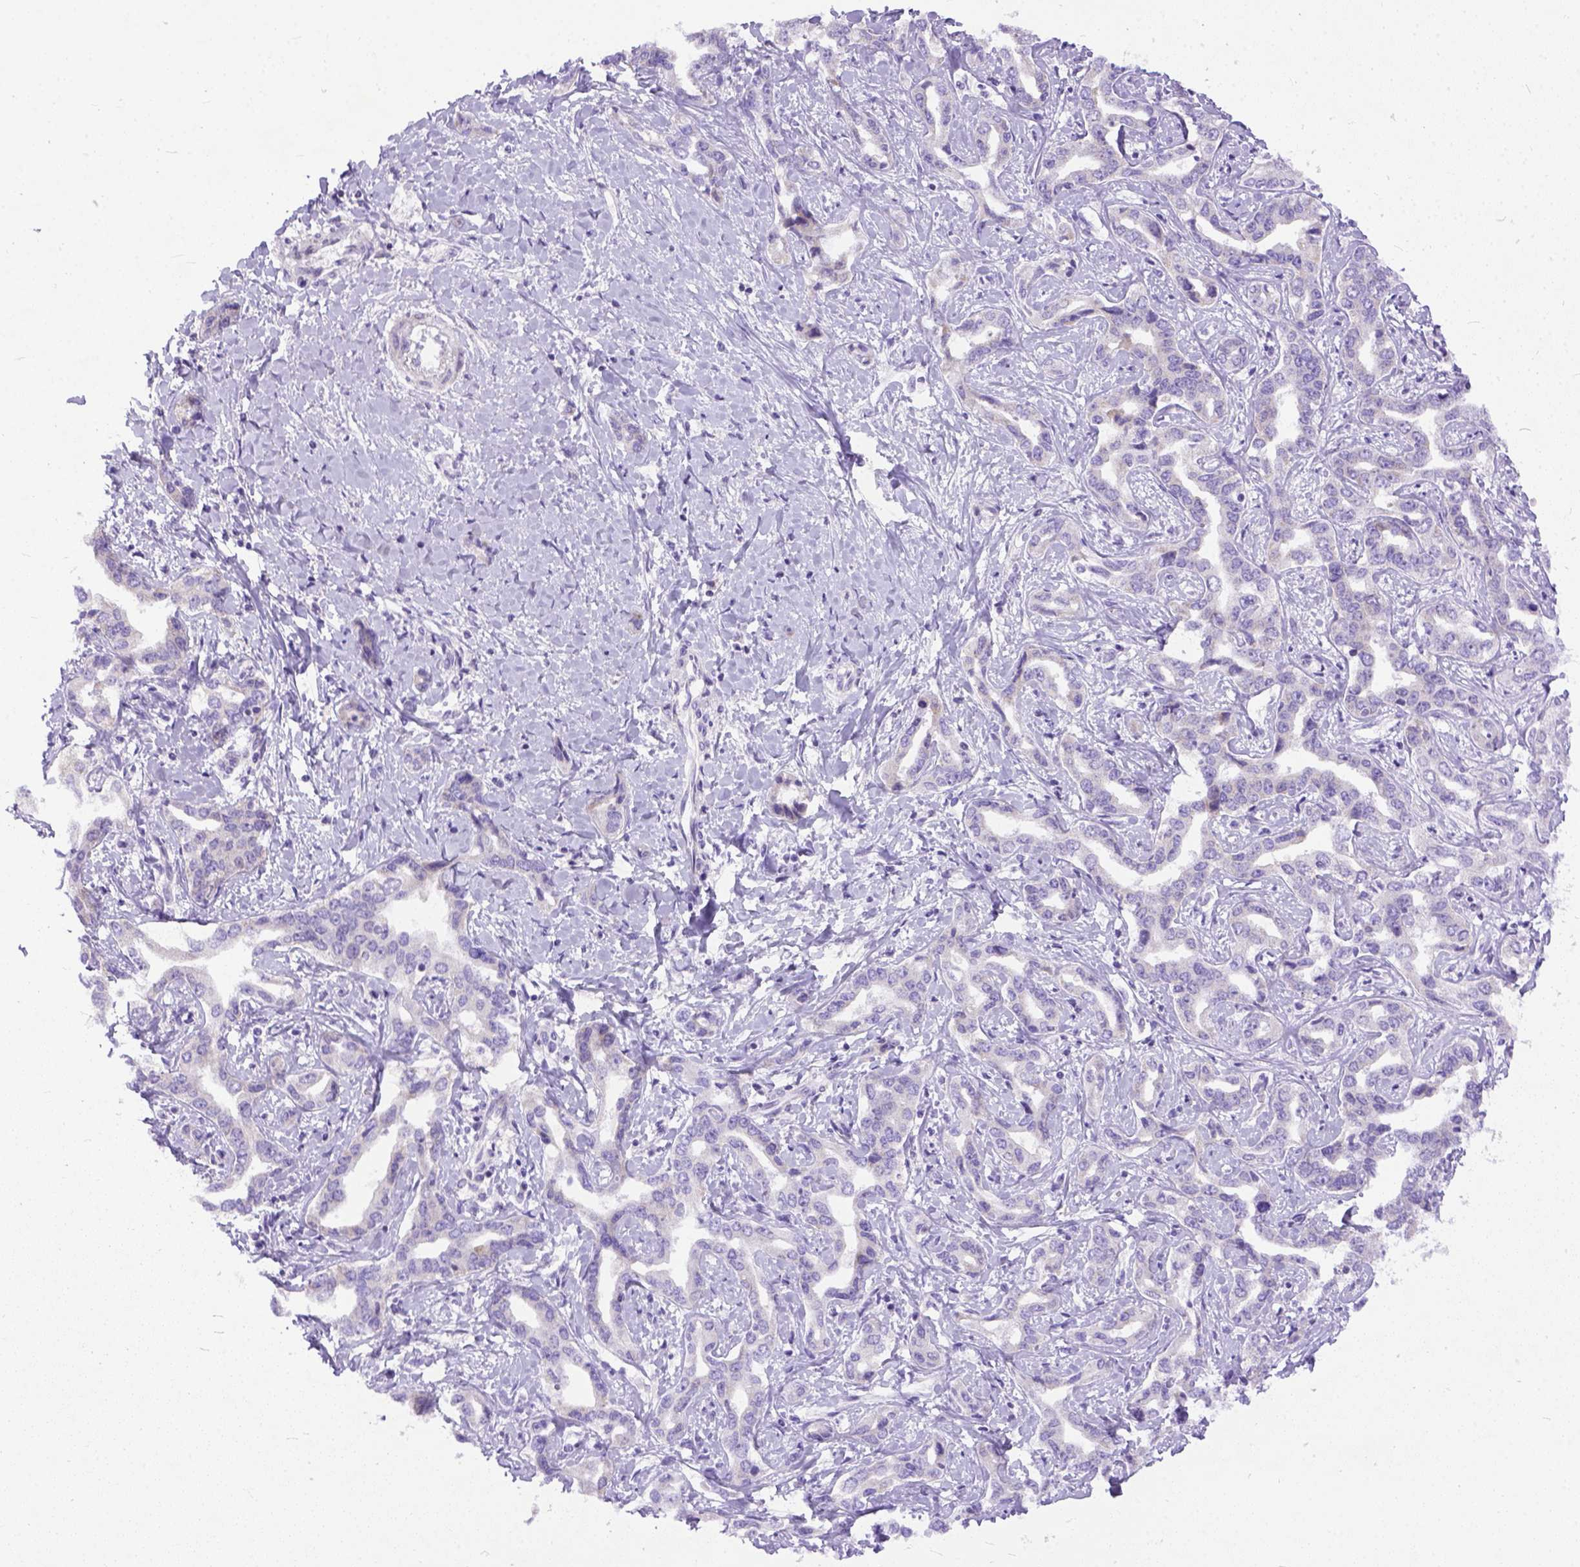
{"staining": {"intensity": "negative", "quantity": "none", "location": "none"}, "tissue": "liver cancer", "cell_type": "Tumor cells", "image_type": "cancer", "snomed": [{"axis": "morphology", "description": "Cholangiocarcinoma"}, {"axis": "topography", "description": "Liver"}], "caption": "This photomicrograph is of liver cancer (cholangiocarcinoma) stained with immunohistochemistry (IHC) to label a protein in brown with the nuclei are counter-stained blue. There is no expression in tumor cells.", "gene": "PLK5", "patient": {"sex": "male", "age": 59}}